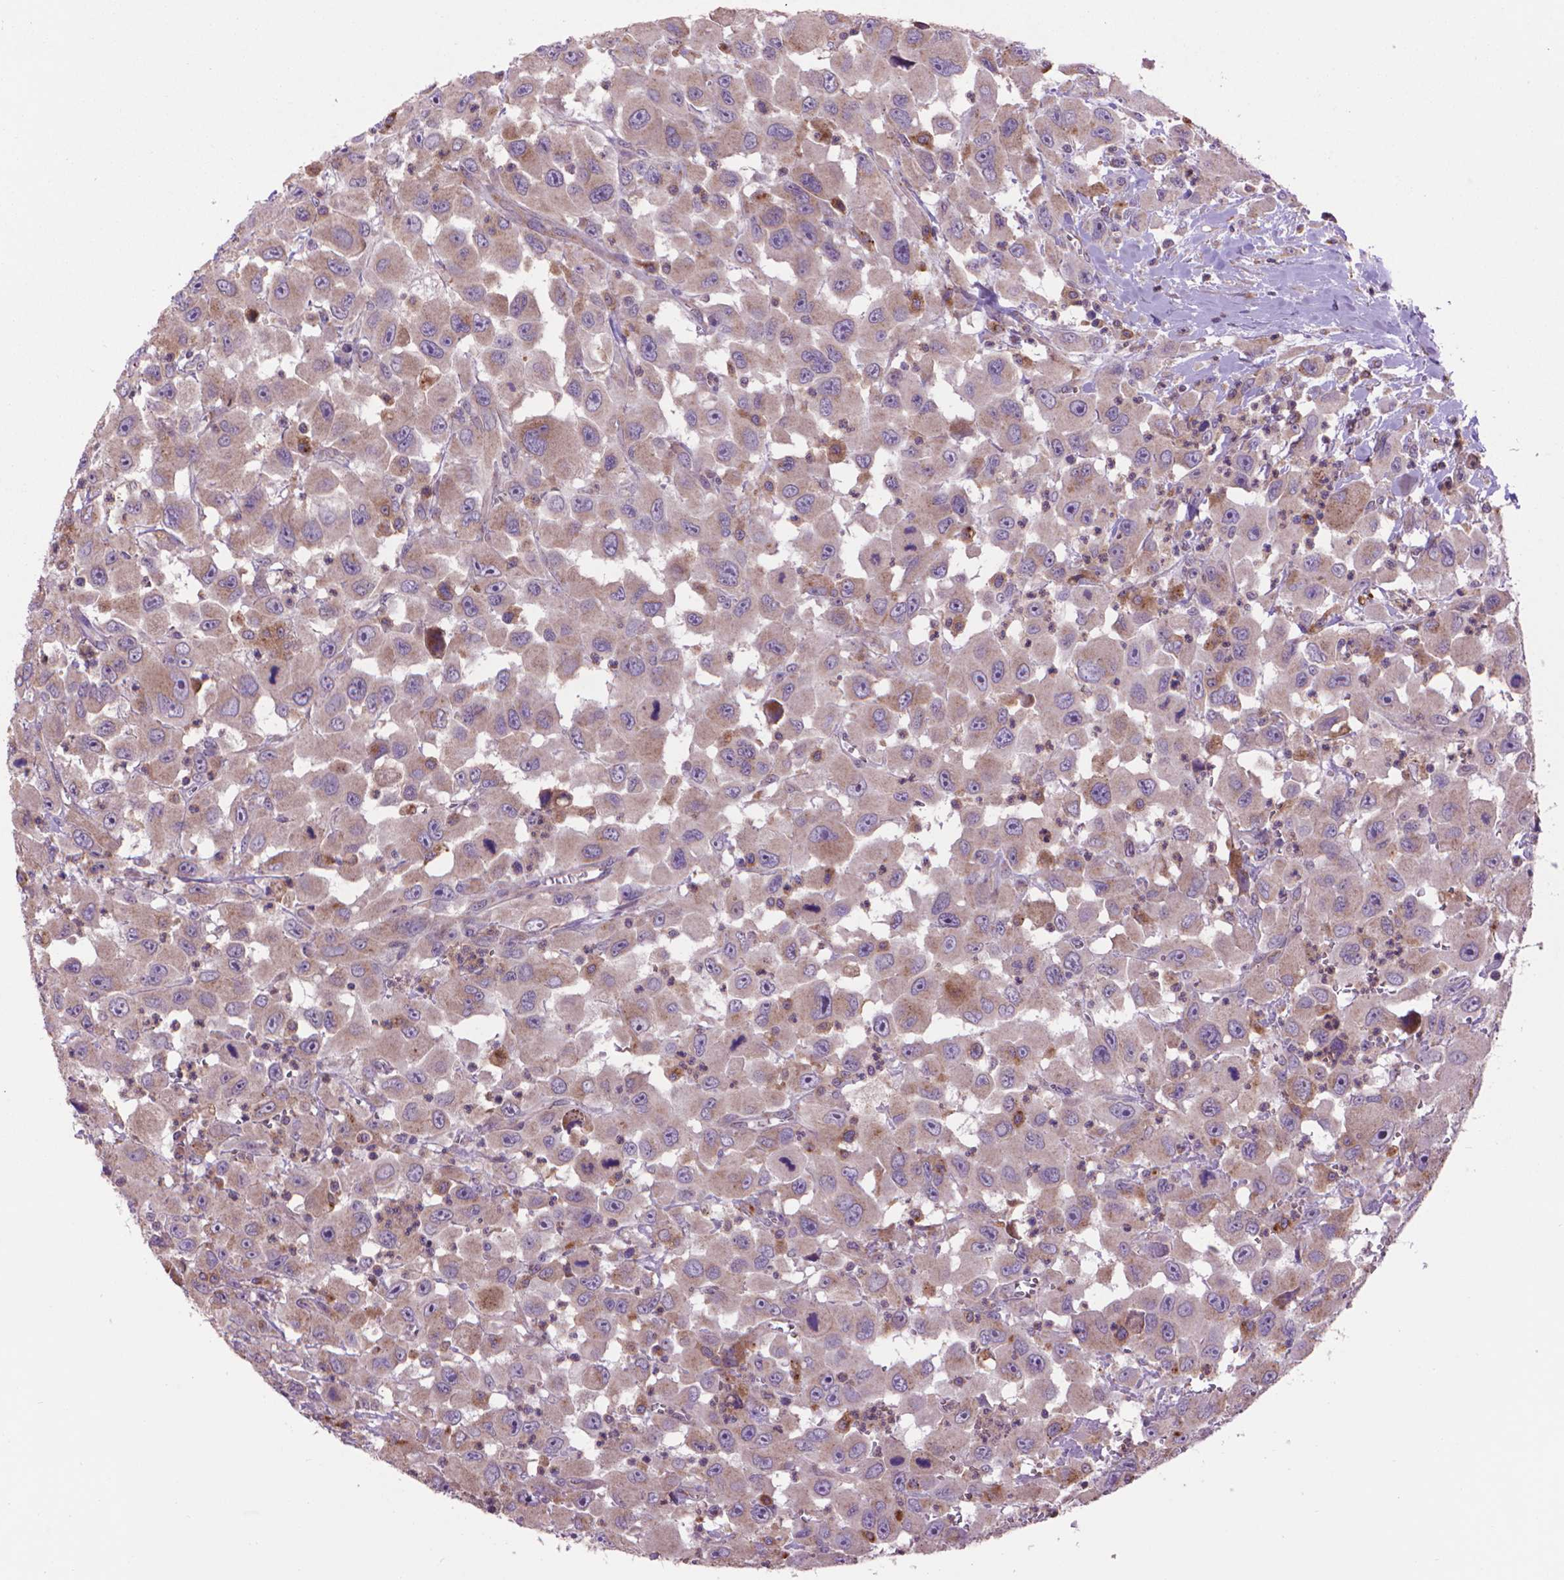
{"staining": {"intensity": "weak", "quantity": ">75%", "location": "cytoplasmic/membranous"}, "tissue": "head and neck cancer", "cell_type": "Tumor cells", "image_type": "cancer", "snomed": [{"axis": "morphology", "description": "Squamous cell carcinoma, NOS"}, {"axis": "morphology", "description": "Squamous cell carcinoma, metastatic, NOS"}, {"axis": "topography", "description": "Oral tissue"}, {"axis": "topography", "description": "Head-Neck"}], "caption": "This is an image of immunohistochemistry (IHC) staining of head and neck cancer (metastatic squamous cell carcinoma), which shows weak expression in the cytoplasmic/membranous of tumor cells.", "gene": "GLB1", "patient": {"sex": "female", "age": 85}}